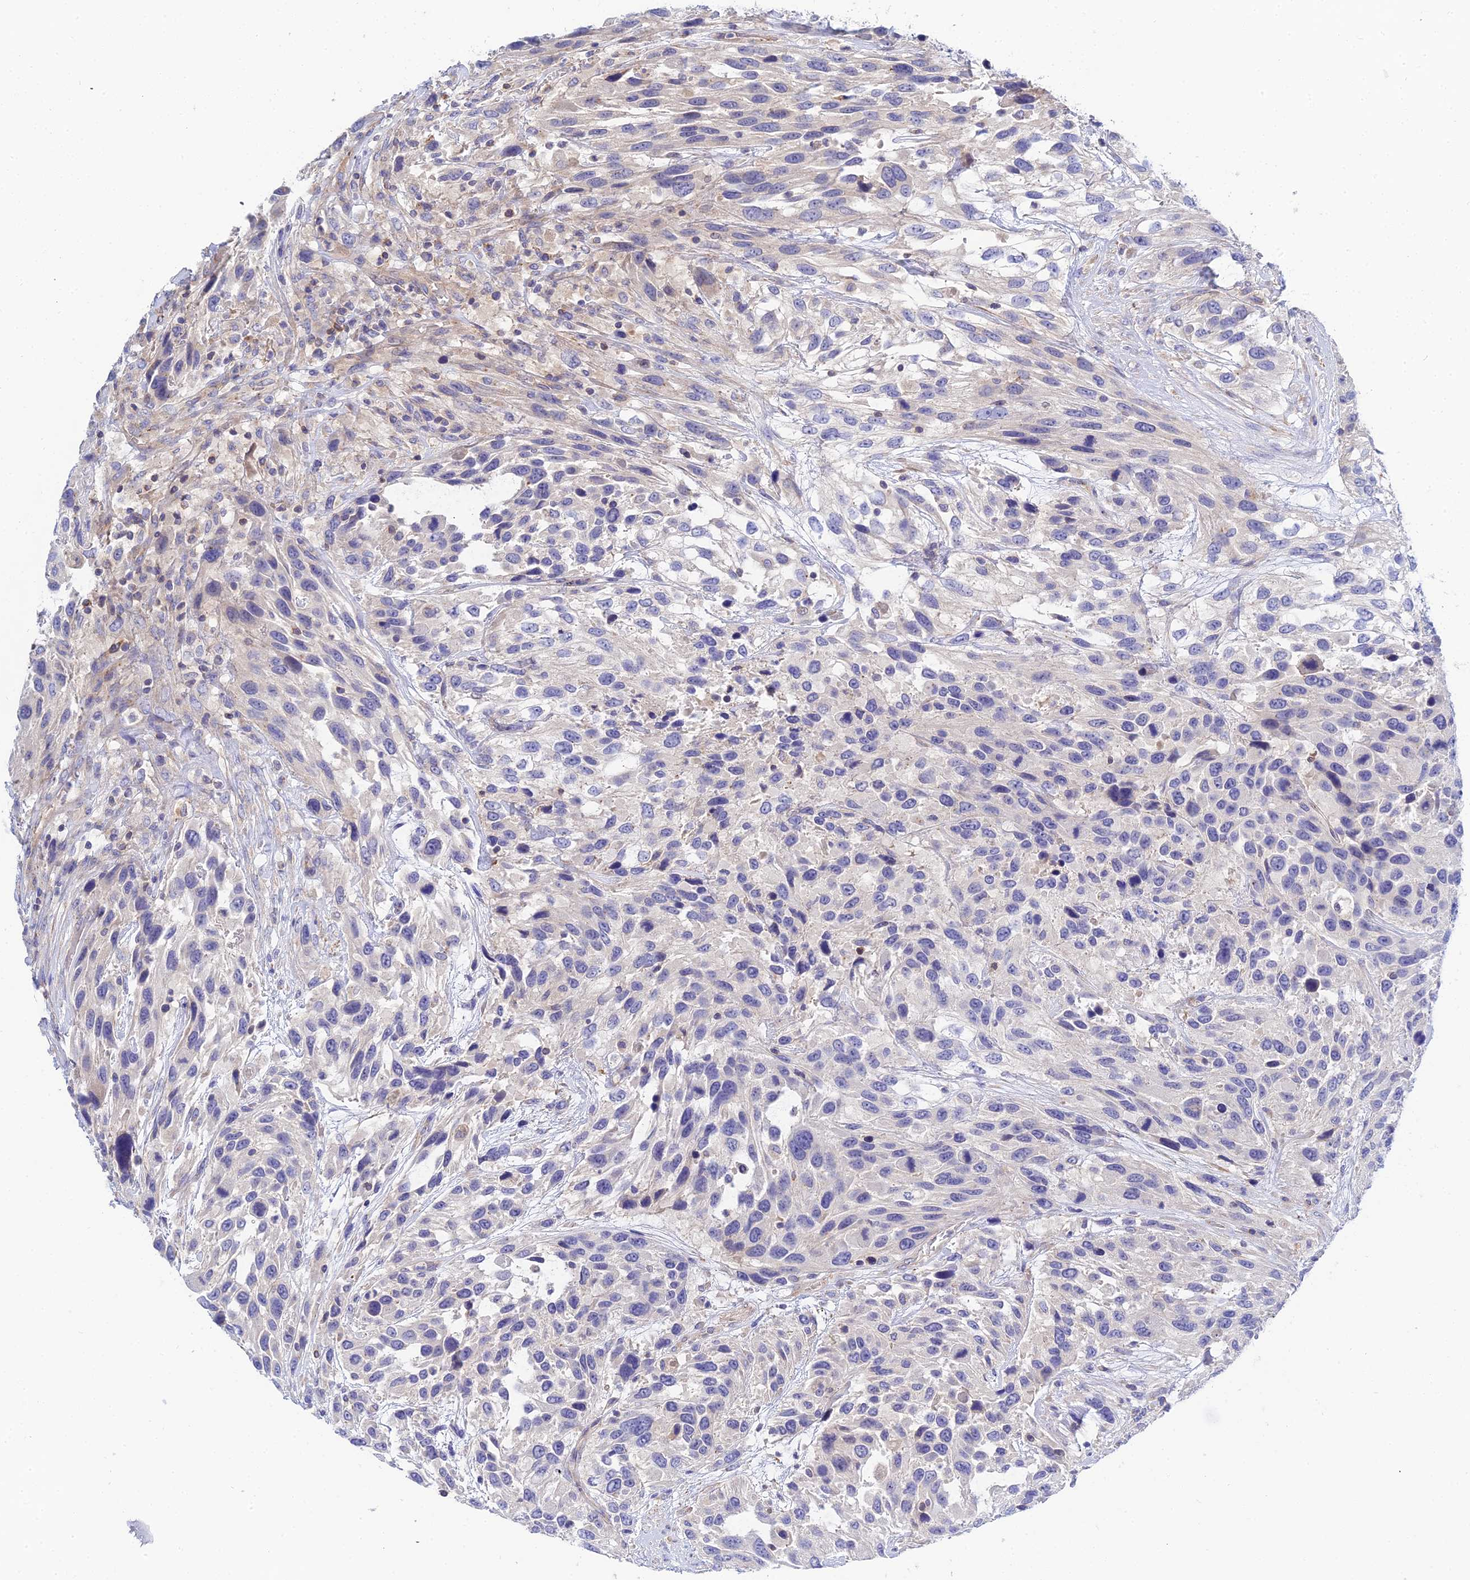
{"staining": {"intensity": "negative", "quantity": "none", "location": "none"}, "tissue": "urothelial cancer", "cell_type": "Tumor cells", "image_type": "cancer", "snomed": [{"axis": "morphology", "description": "Urothelial carcinoma, High grade"}, {"axis": "topography", "description": "Urinary bladder"}], "caption": "This micrograph is of high-grade urothelial carcinoma stained with IHC to label a protein in brown with the nuclei are counter-stained blue. There is no positivity in tumor cells.", "gene": "APOBEC3H", "patient": {"sex": "female", "age": 70}}